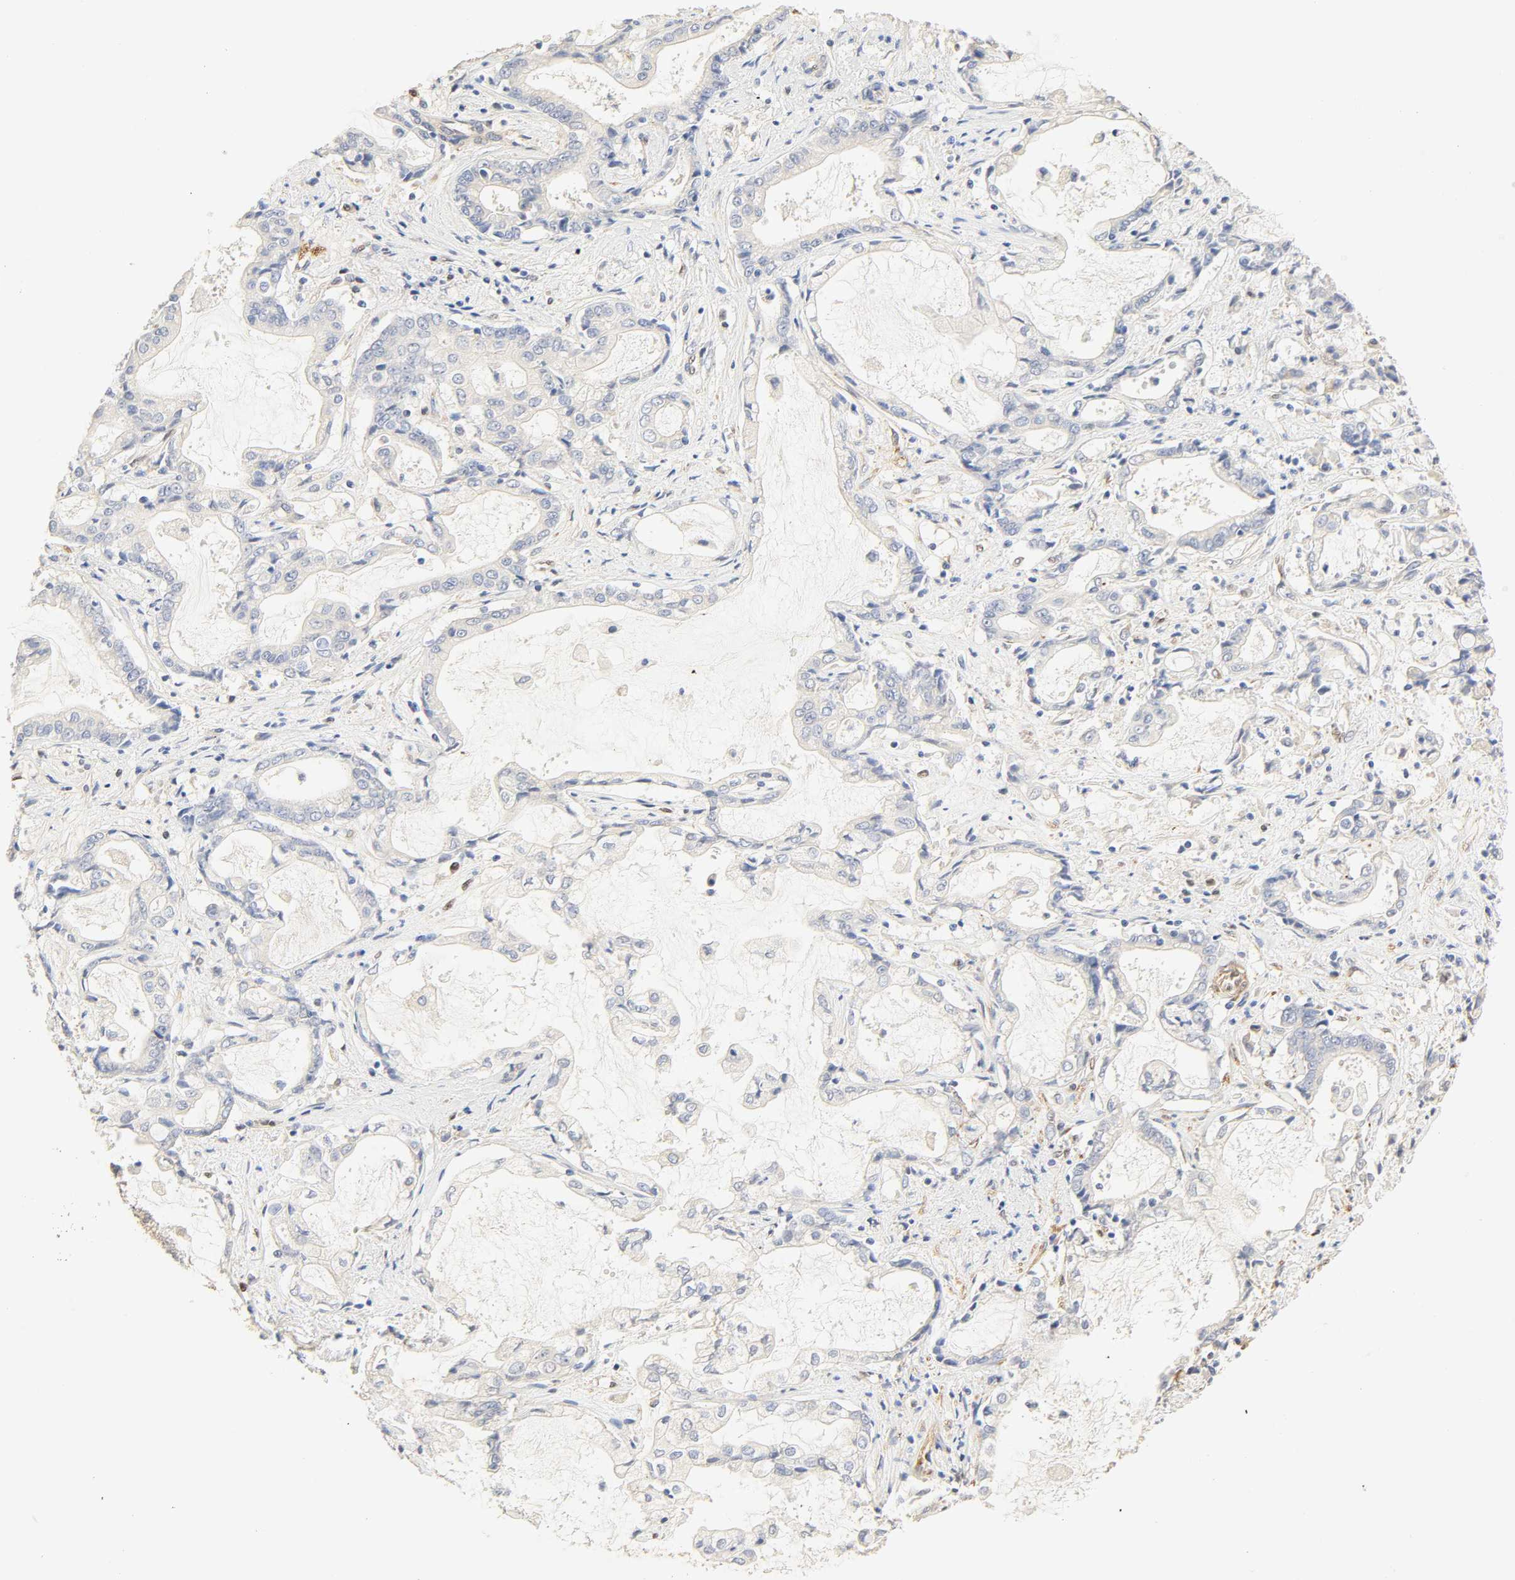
{"staining": {"intensity": "negative", "quantity": "none", "location": "none"}, "tissue": "liver cancer", "cell_type": "Tumor cells", "image_type": "cancer", "snomed": [{"axis": "morphology", "description": "Cholangiocarcinoma"}, {"axis": "topography", "description": "Liver"}], "caption": "Immunohistochemistry (IHC) histopathology image of neoplastic tissue: human liver cholangiocarcinoma stained with DAB demonstrates no significant protein positivity in tumor cells.", "gene": "BORCS8-MEF2B", "patient": {"sex": "male", "age": 57}}